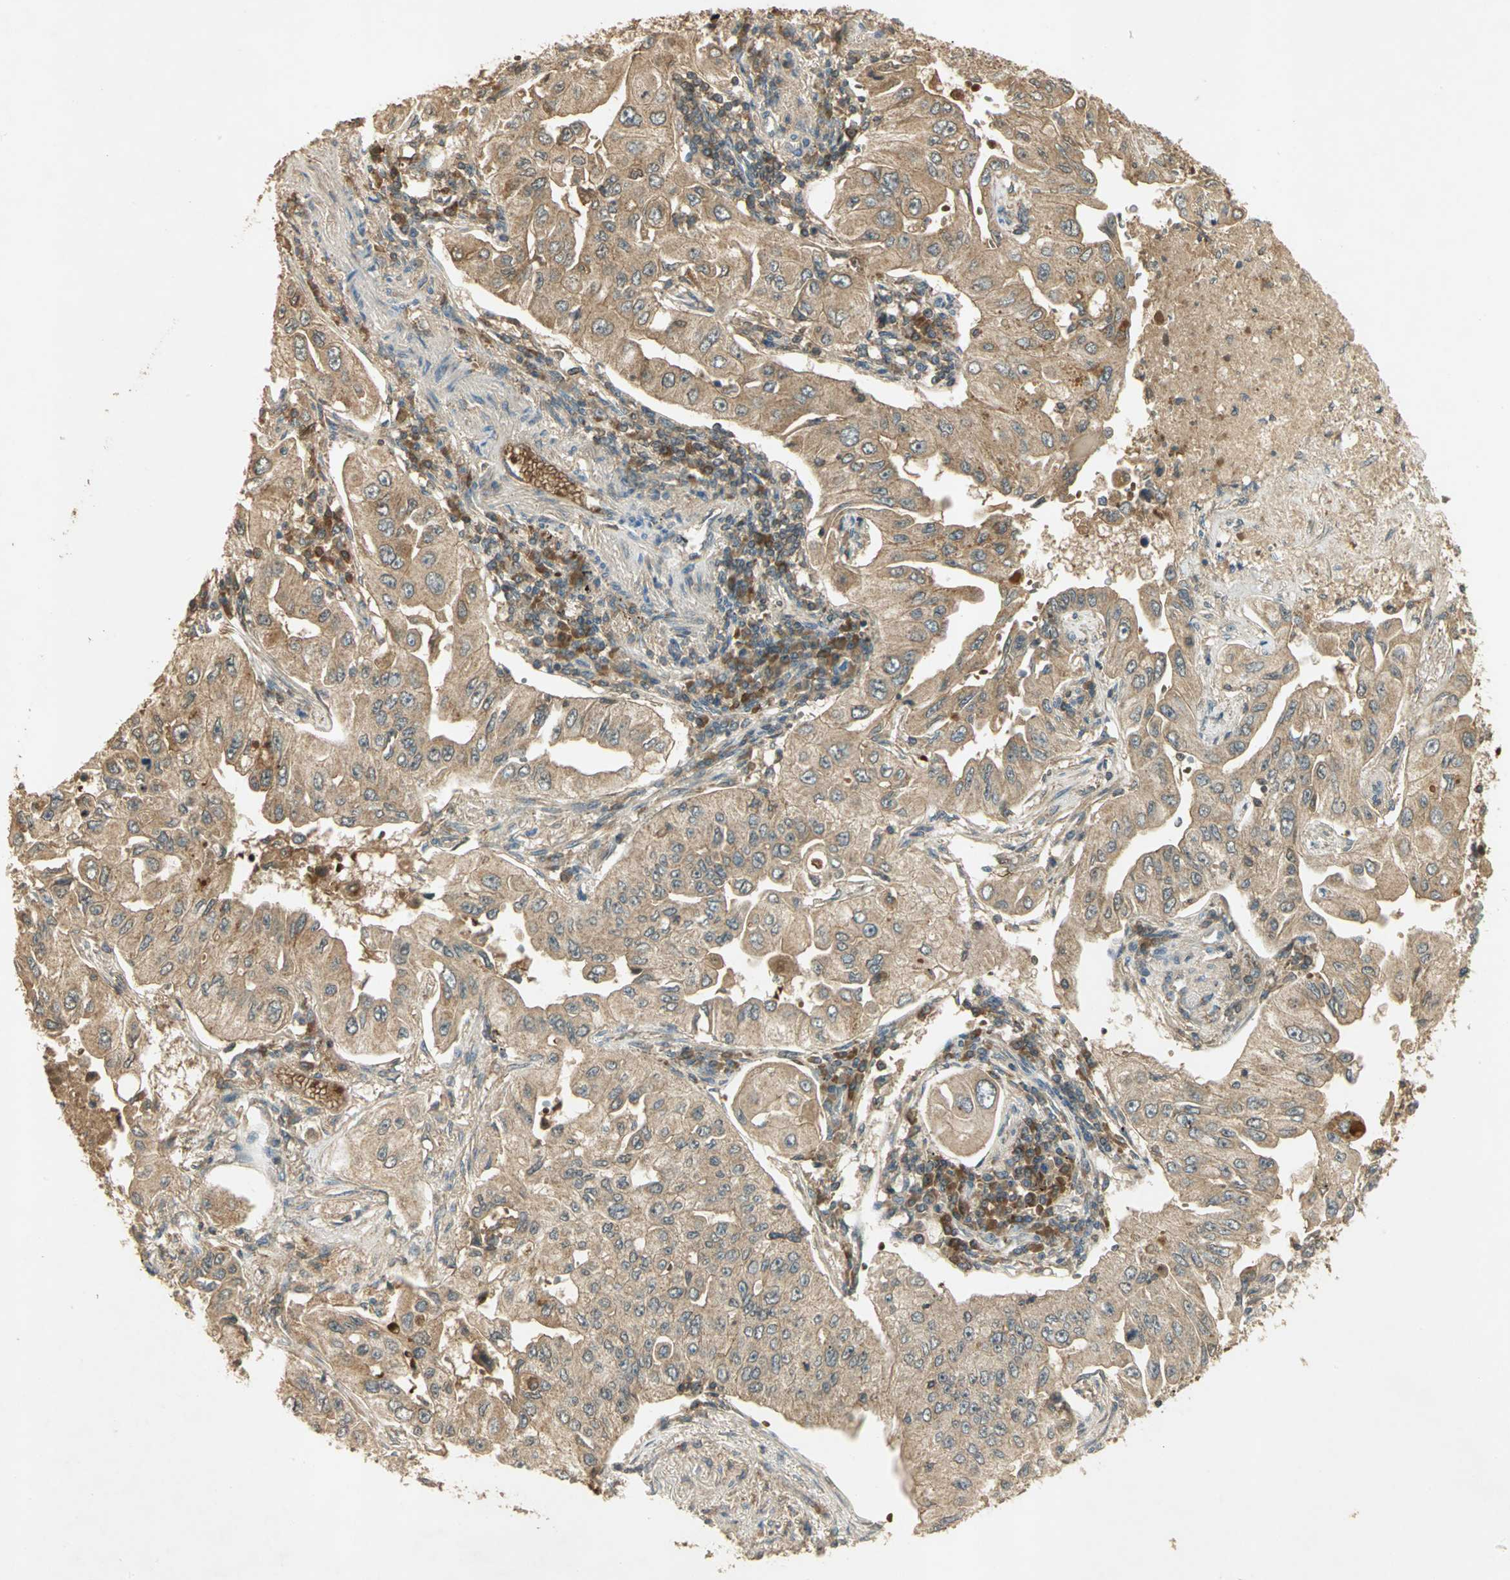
{"staining": {"intensity": "moderate", "quantity": ">75%", "location": "cytoplasmic/membranous"}, "tissue": "lung cancer", "cell_type": "Tumor cells", "image_type": "cancer", "snomed": [{"axis": "morphology", "description": "Adenocarcinoma, NOS"}, {"axis": "topography", "description": "Lung"}], "caption": "IHC histopathology image of neoplastic tissue: human lung cancer stained using immunohistochemistry (IHC) reveals medium levels of moderate protein expression localized specifically in the cytoplasmic/membranous of tumor cells, appearing as a cytoplasmic/membranous brown color.", "gene": "KEAP1", "patient": {"sex": "male", "age": 84}}